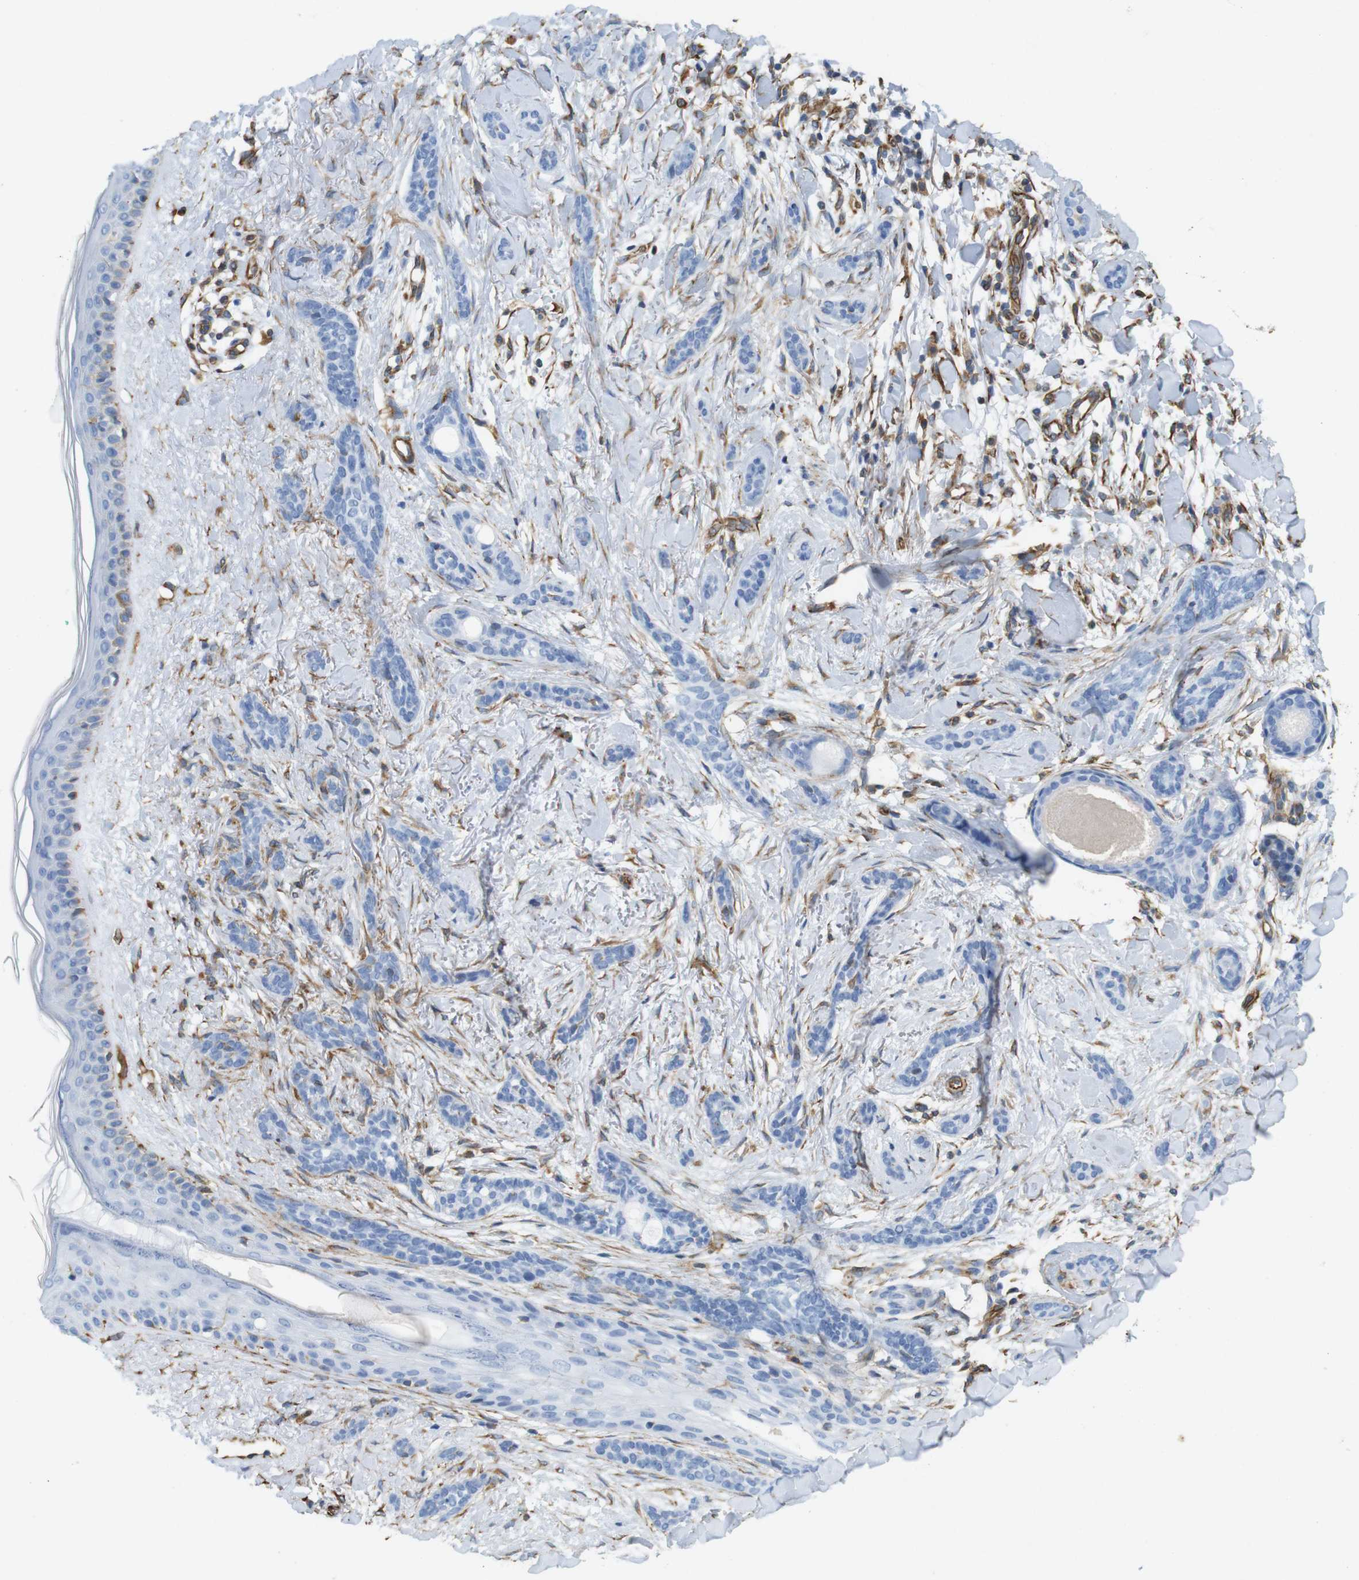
{"staining": {"intensity": "negative", "quantity": "none", "location": "none"}, "tissue": "skin cancer", "cell_type": "Tumor cells", "image_type": "cancer", "snomed": [{"axis": "morphology", "description": "Basal cell carcinoma"}, {"axis": "morphology", "description": "Adnexal tumor, benign"}, {"axis": "topography", "description": "Skin"}], "caption": "This is an immunohistochemistry image of benign adnexal tumor (skin). There is no expression in tumor cells.", "gene": "MS4A10", "patient": {"sex": "female", "age": 42}}